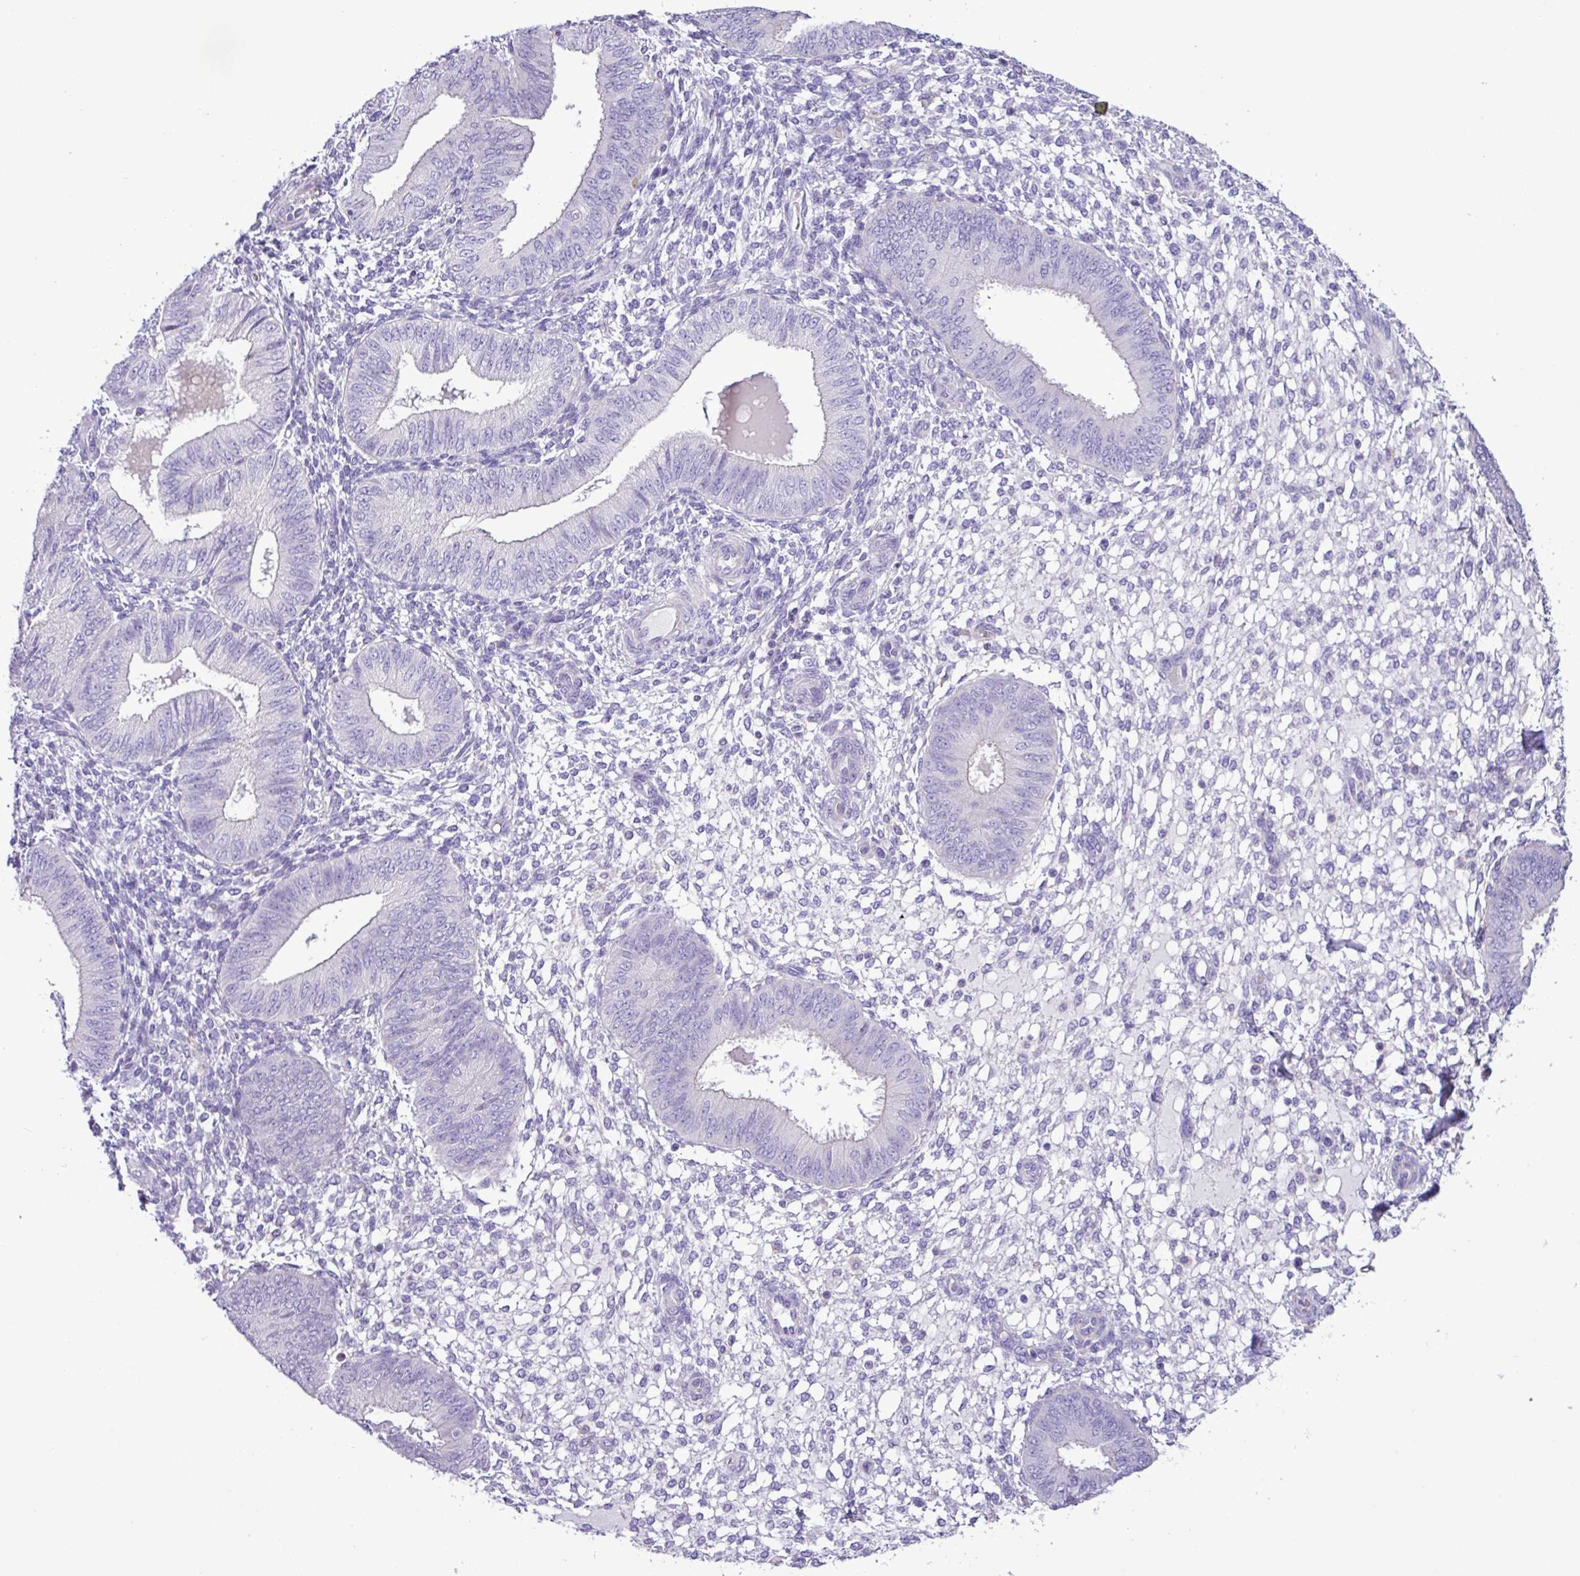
{"staining": {"intensity": "negative", "quantity": "none", "location": "none"}, "tissue": "endometrium", "cell_type": "Cells in endometrial stroma", "image_type": "normal", "snomed": [{"axis": "morphology", "description": "Normal tissue, NOS"}, {"axis": "topography", "description": "Endometrium"}], "caption": "High magnification brightfield microscopy of unremarkable endometrium stained with DAB (brown) and counterstained with hematoxylin (blue): cells in endometrial stroma show no significant positivity. (DAB IHC with hematoxylin counter stain).", "gene": "ZNF334", "patient": {"sex": "female", "age": 49}}